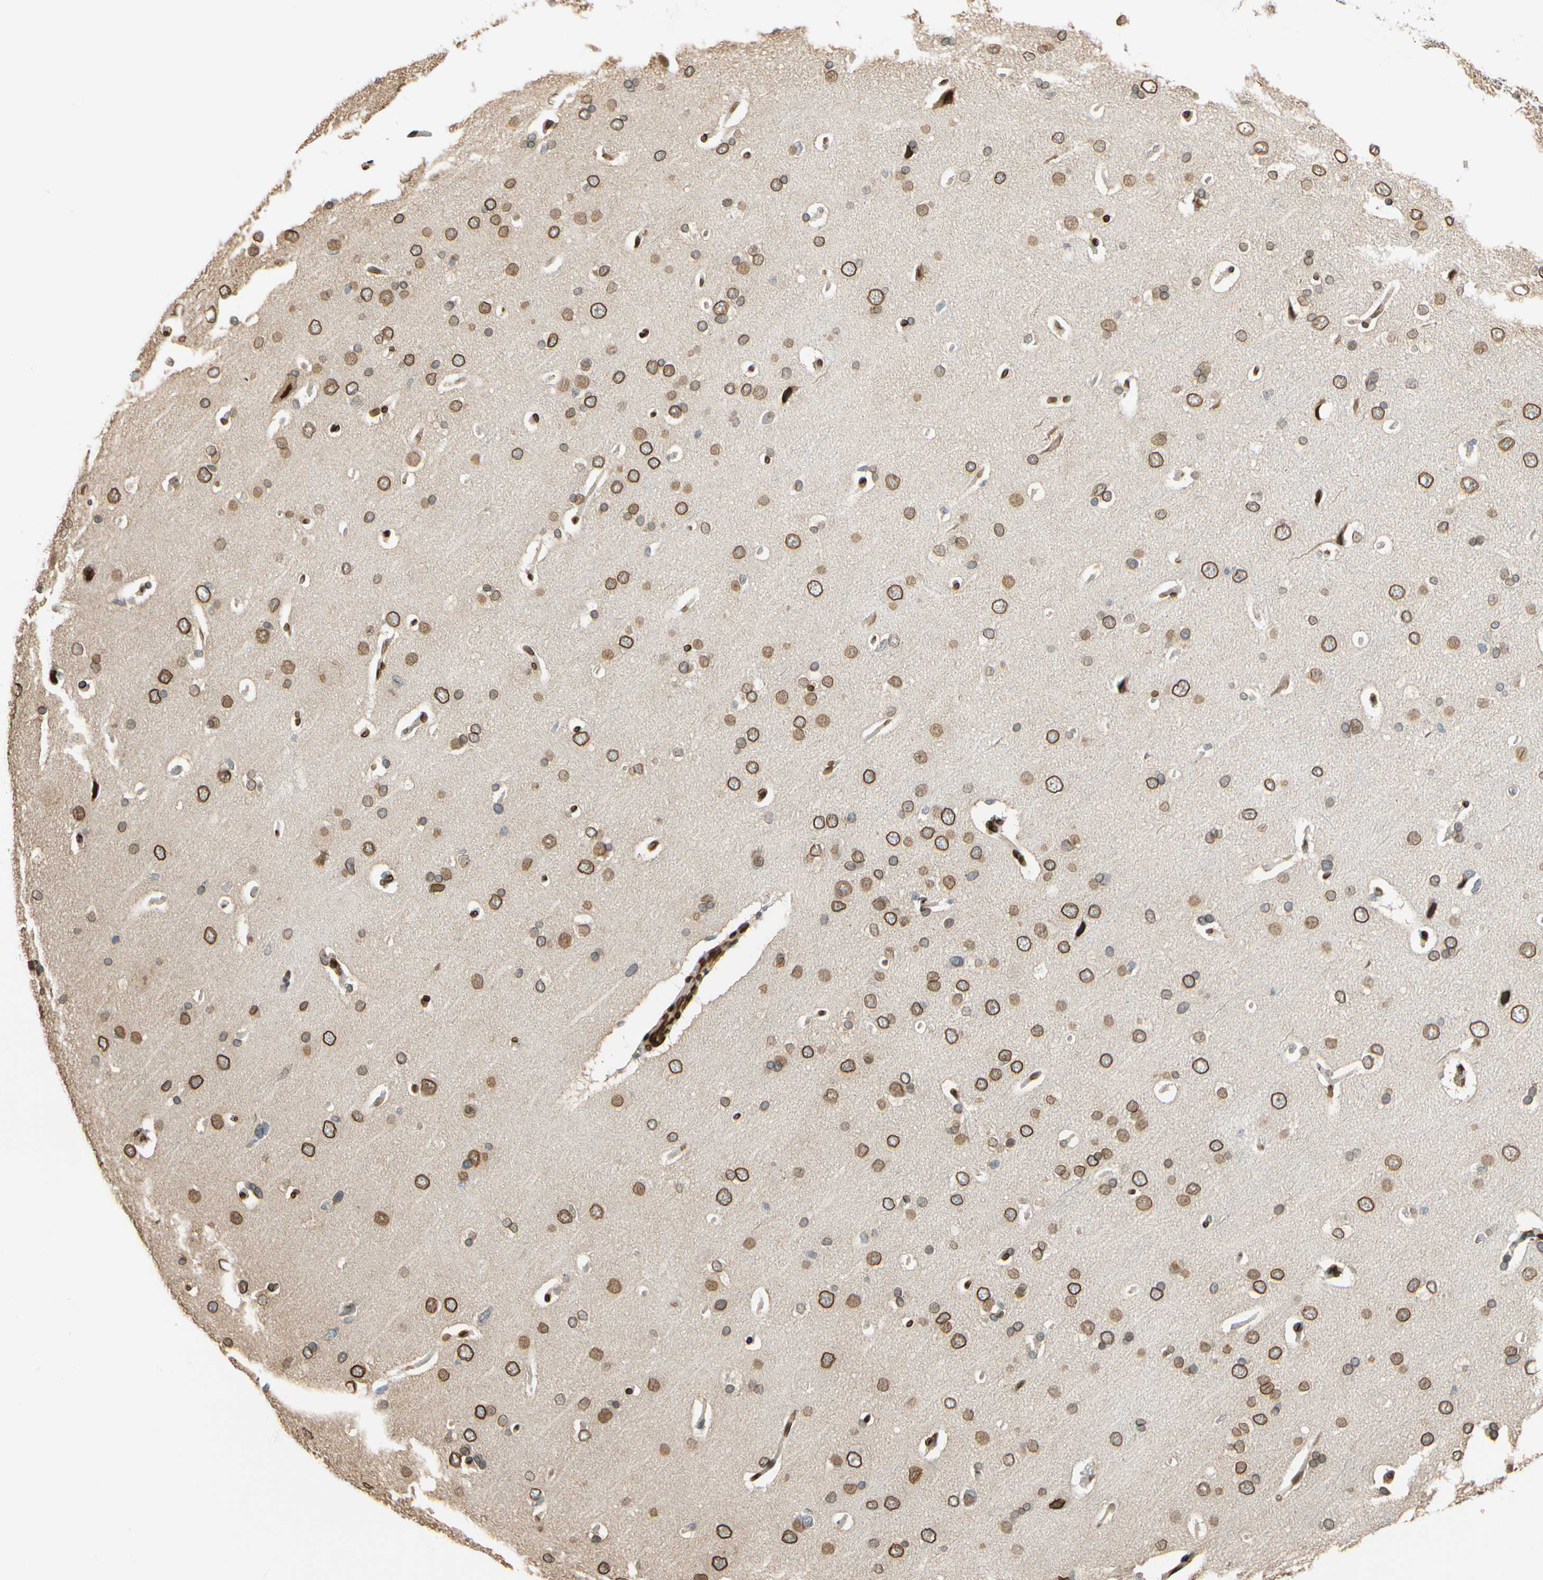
{"staining": {"intensity": "strong", "quantity": ">75%", "location": "cytoplasmic/membranous,nuclear"}, "tissue": "cerebral cortex", "cell_type": "Endothelial cells", "image_type": "normal", "snomed": [{"axis": "morphology", "description": "Normal tissue, NOS"}, {"axis": "topography", "description": "Cerebral cortex"}], "caption": "Approximately >75% of endothelial cells in benign human cerebral cortex demonstrate strong cytoplasmic/membranous,nuclear protein staining as visualized by brown immunohistochemical staining.", "gene": "SUN1", "patient": {"sex": "male", "age": 62}}